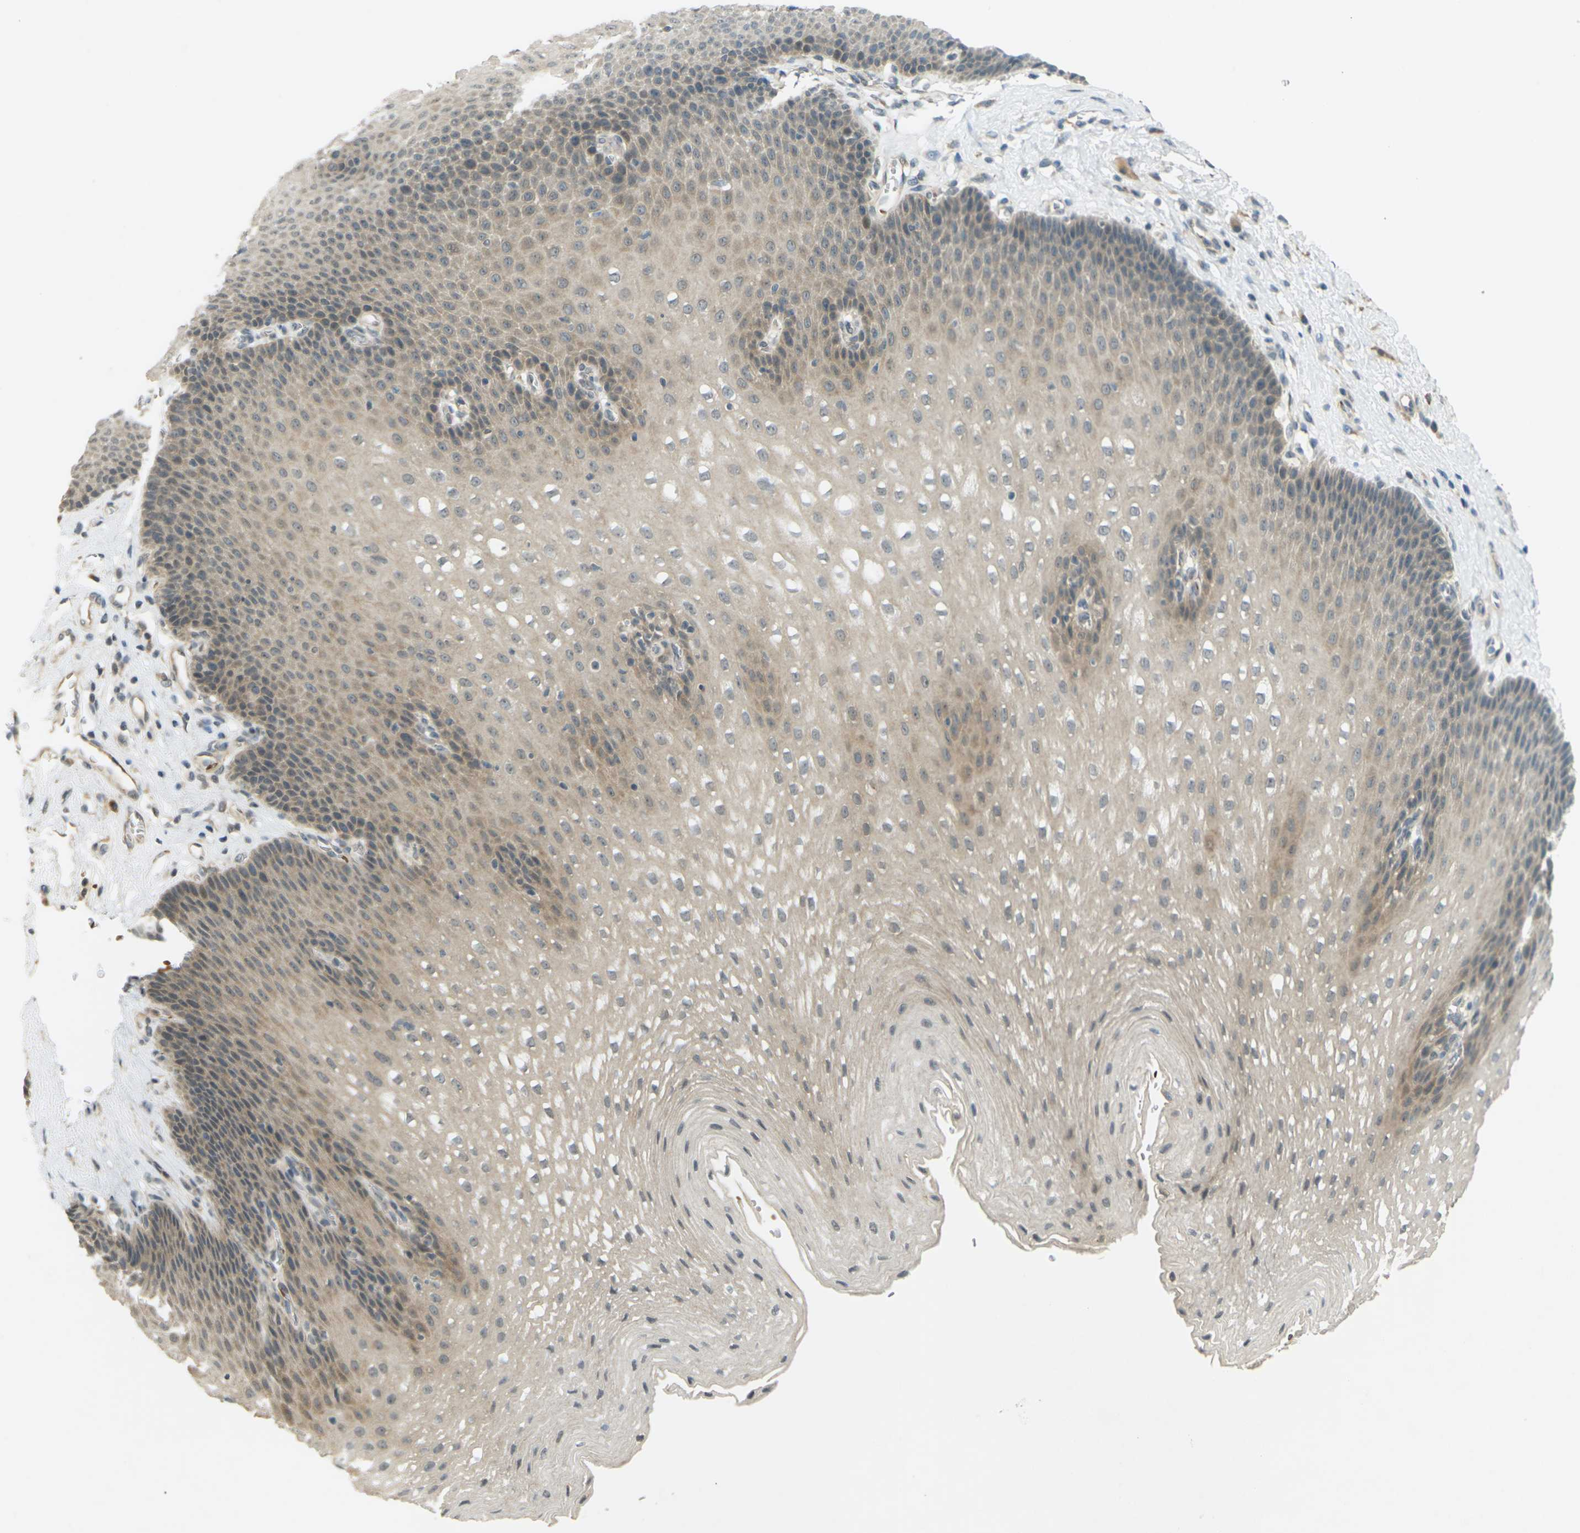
{"staining": {"intensity": "weak", "quantity": ">75%", "location": "cytoplasmic/membranous"}, "tissue": "esophagus", "cell_type": "Squamous epithelial cells", "image_type": "normal", "snomed": [{"axis": "morphology", "description": "Normal tissue, NOS"}, {"axis": "topography", "description": "Esophagus"}], "caption": "Squamous epithelial cells reveal low levels of weak cytoplasmic/membranous staining in about >75% of cells in unremarkable human esophagus. The staining is performed using DAB (3,3'-diaminobenzidine) brown chromogen to label protein expression. The nuclei are counter-stained blue using hematoxylin.", "gene": "SOCS6", "patient": {"sex": "male", "age": 48}}